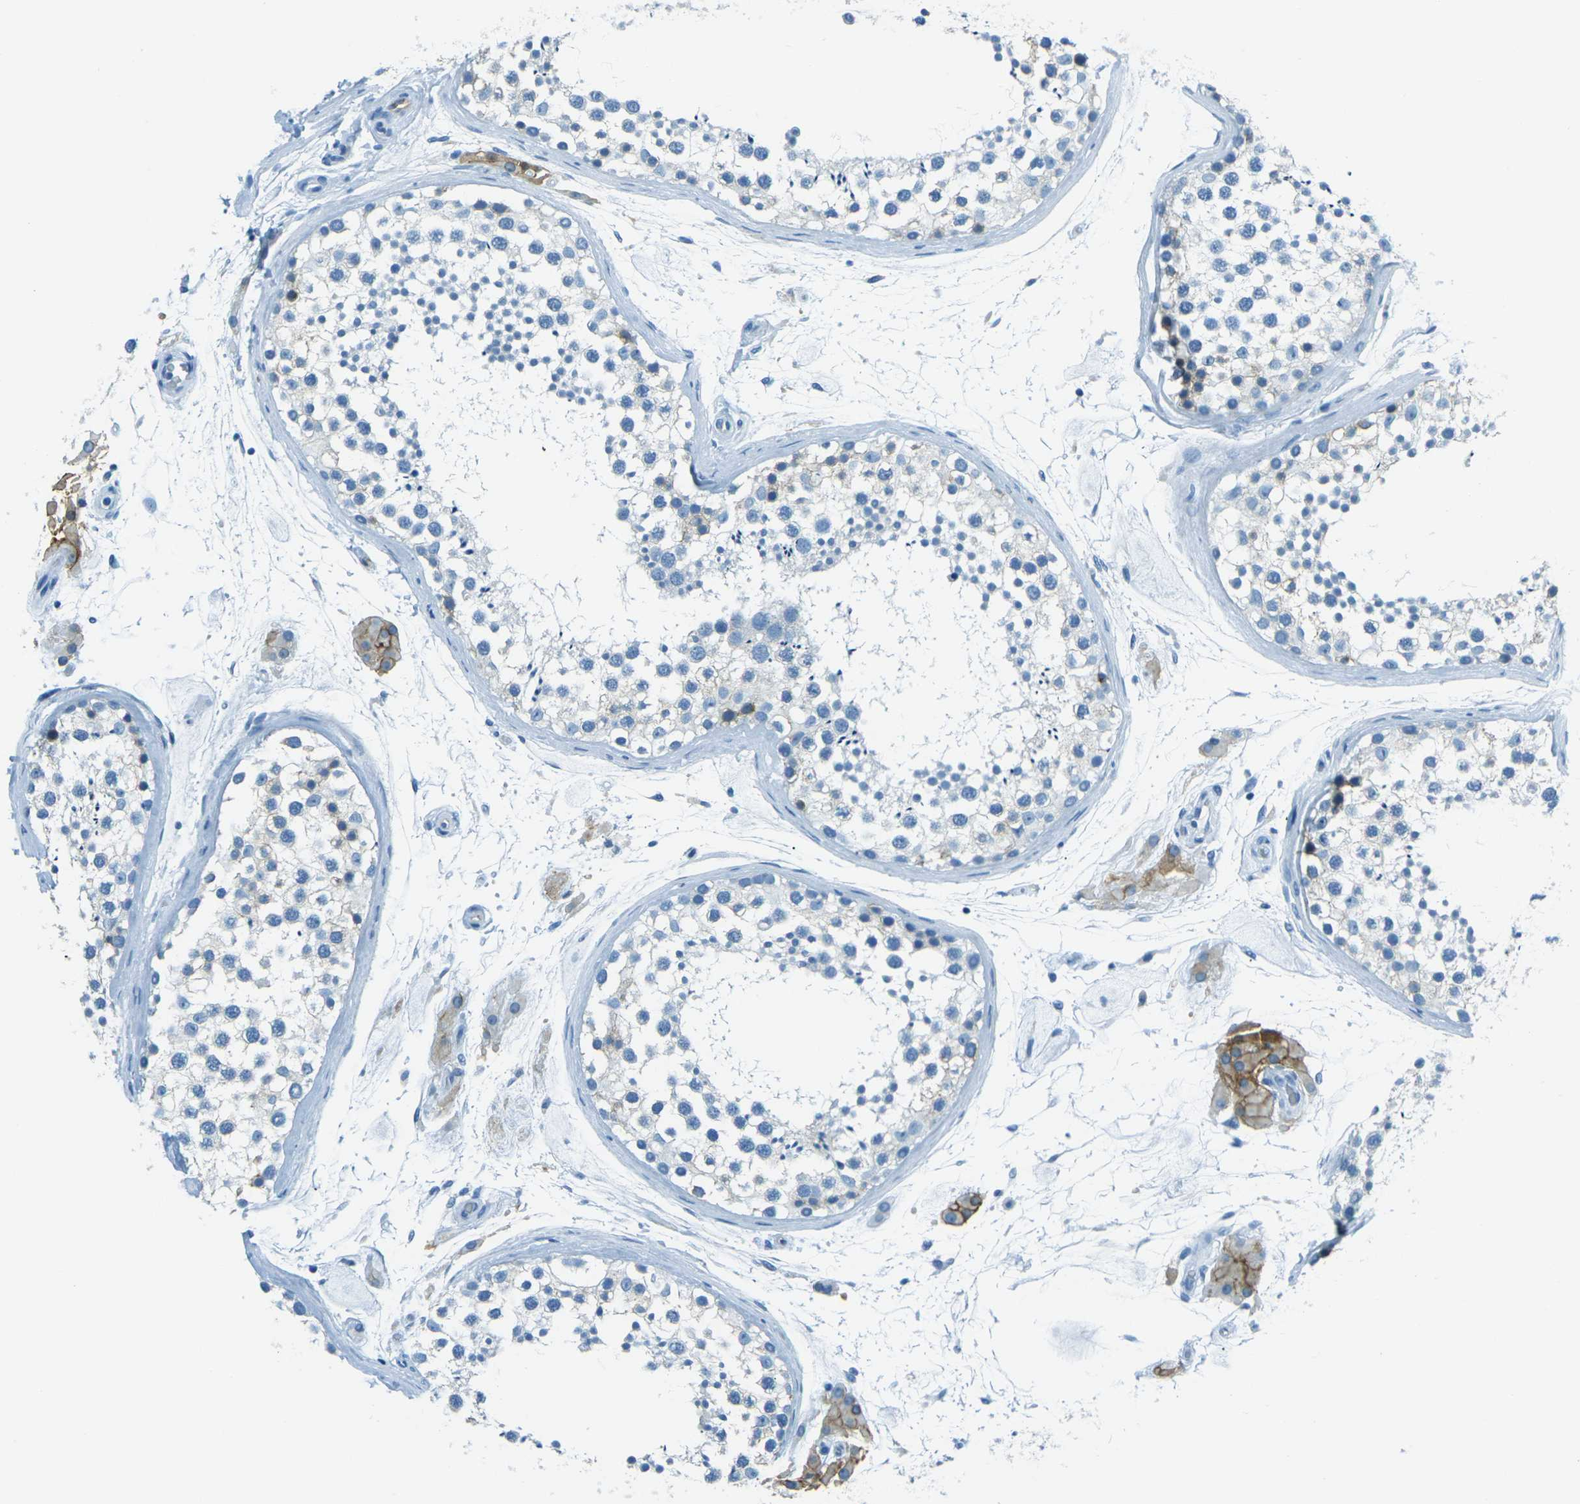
{"staining": {"intensity": "negative", "quantity": "none", "location": "none"}, "tissue": "testis", "cell_type": "Cells in seminiferous ducts", "image_type": "normal", "snomed": [{"axis": "morphology", "description": "Normal tissue, NOS"}, {"axis": "topography", "description": "Testis"}], "caption": "Immunohistochemistry (IHC) histopathology image of unremarkable human testis stained for a protein (brown), which displays no positivity in cells in seminiferous ducts. (Stains: DAB immunohistochemistry with hematoxylin counter stain, Microscopy: brightfield microscopy at high magnification).", "gene": "OCLN", "patient": {"sex": "male", "age": 46}}